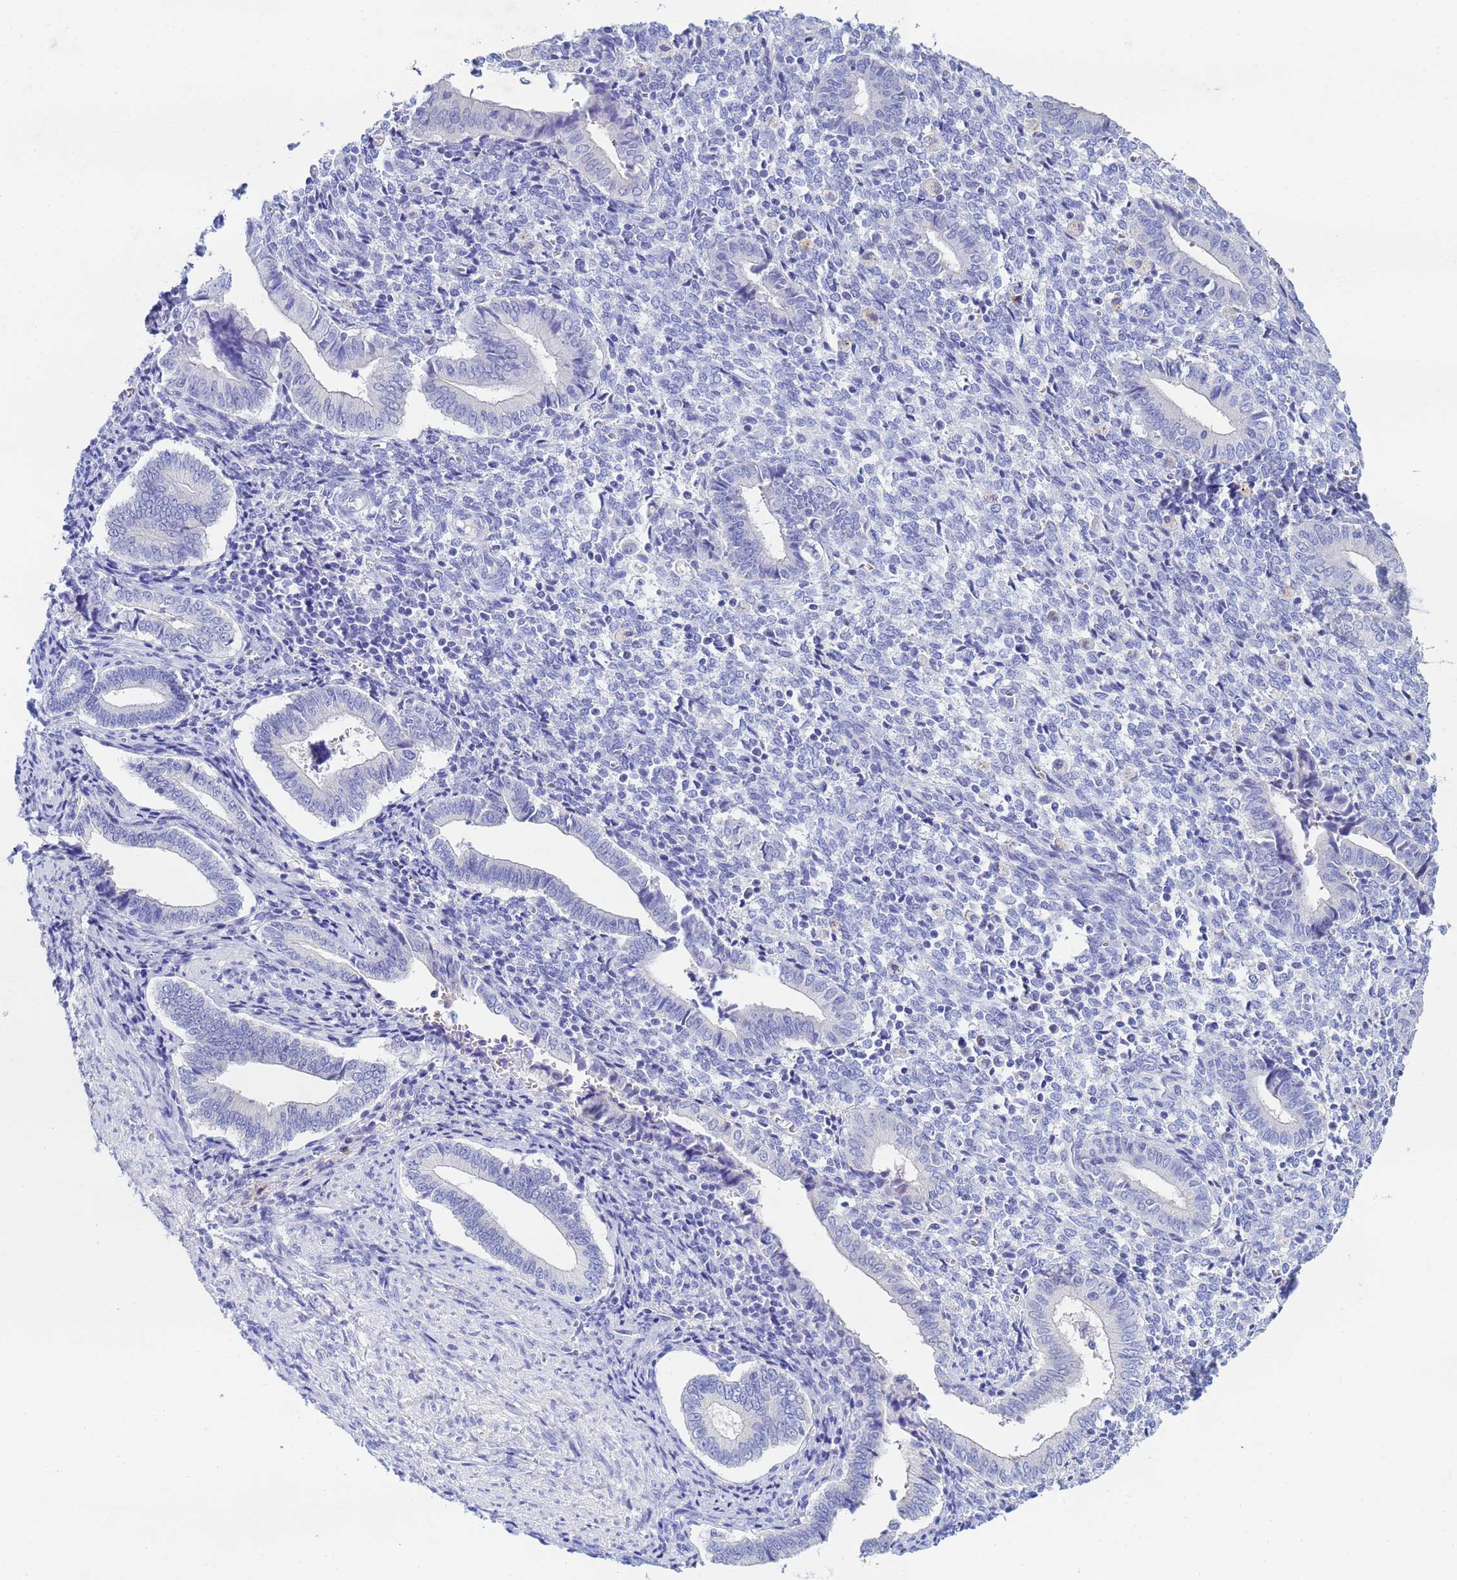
{"staining": {"intensity": "negative", "quantity": "none", "location": "none"}, "tissue": "endometrium", "cell_type": "Cells in endometrial stroma", "image_type": "normal", "snomed": [{"axis": "morphology", "description": "Normal tissue, NOS"}, {"axis": "topography", "description": "Other"}, {"axis": "topography", "description": "Endometrium"}], "caption": "High power microscopy histopathology image of an IHC micrograph of unremarkable endometrium, revealing no significant positivity in cells in endometrial stroma. The staining was performed using DAB to visualize the protein expression in brown, while the nuclei were stained in blue with hematoxylin (Magnification: 20x).", "gene": "CSTB", "patient": {"sex": "female", "age": 44}}